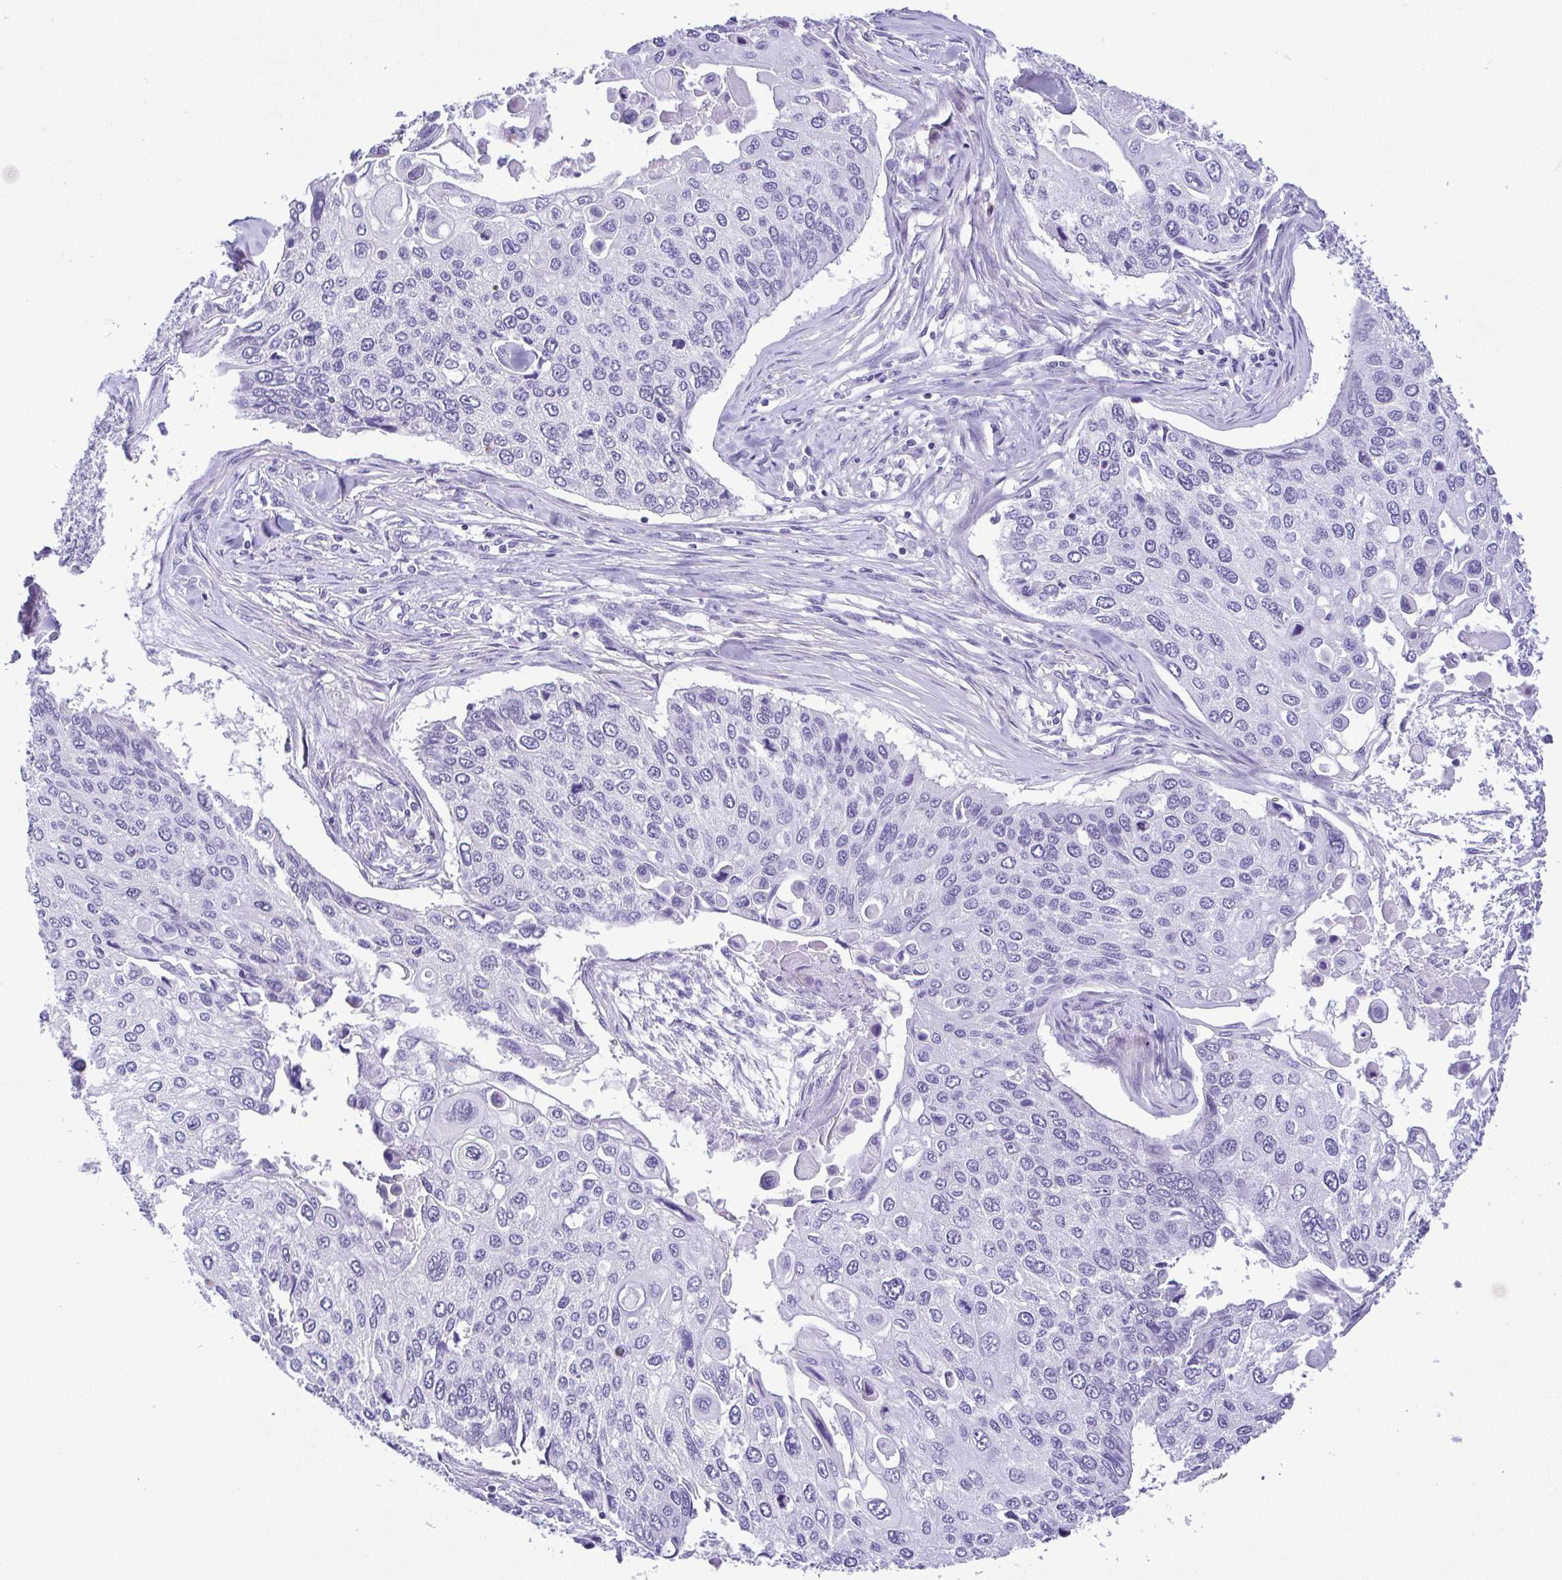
{"staining": {"intensity": "negative", "quantity": "none", "location": "none"}, "tissue": "lung cancer", "cell_type": "Tumor cells", "image_type": "cancer", "snomed": [{"axis": "morphology", "description": "Squamous cell carcinoma, NOS"}, {"axis": "morphology", "description": "Squamous cell carcinoma, metastatic, NOS"}, {"axis": "topography", "description": "Lung"}], "caption": "IHC image of human lung cancer (metastatic squamous cell carcinoma) stained for a protein (brown), which displays no positivity in tumor cells. The staining is performed using DAB (3,3'-diaminobenzidine) brown chromogen with nuclei counter-stained in using hematoxylin.", "gene": "GPR182", "patient": {"sex": "male", "age": 63}}